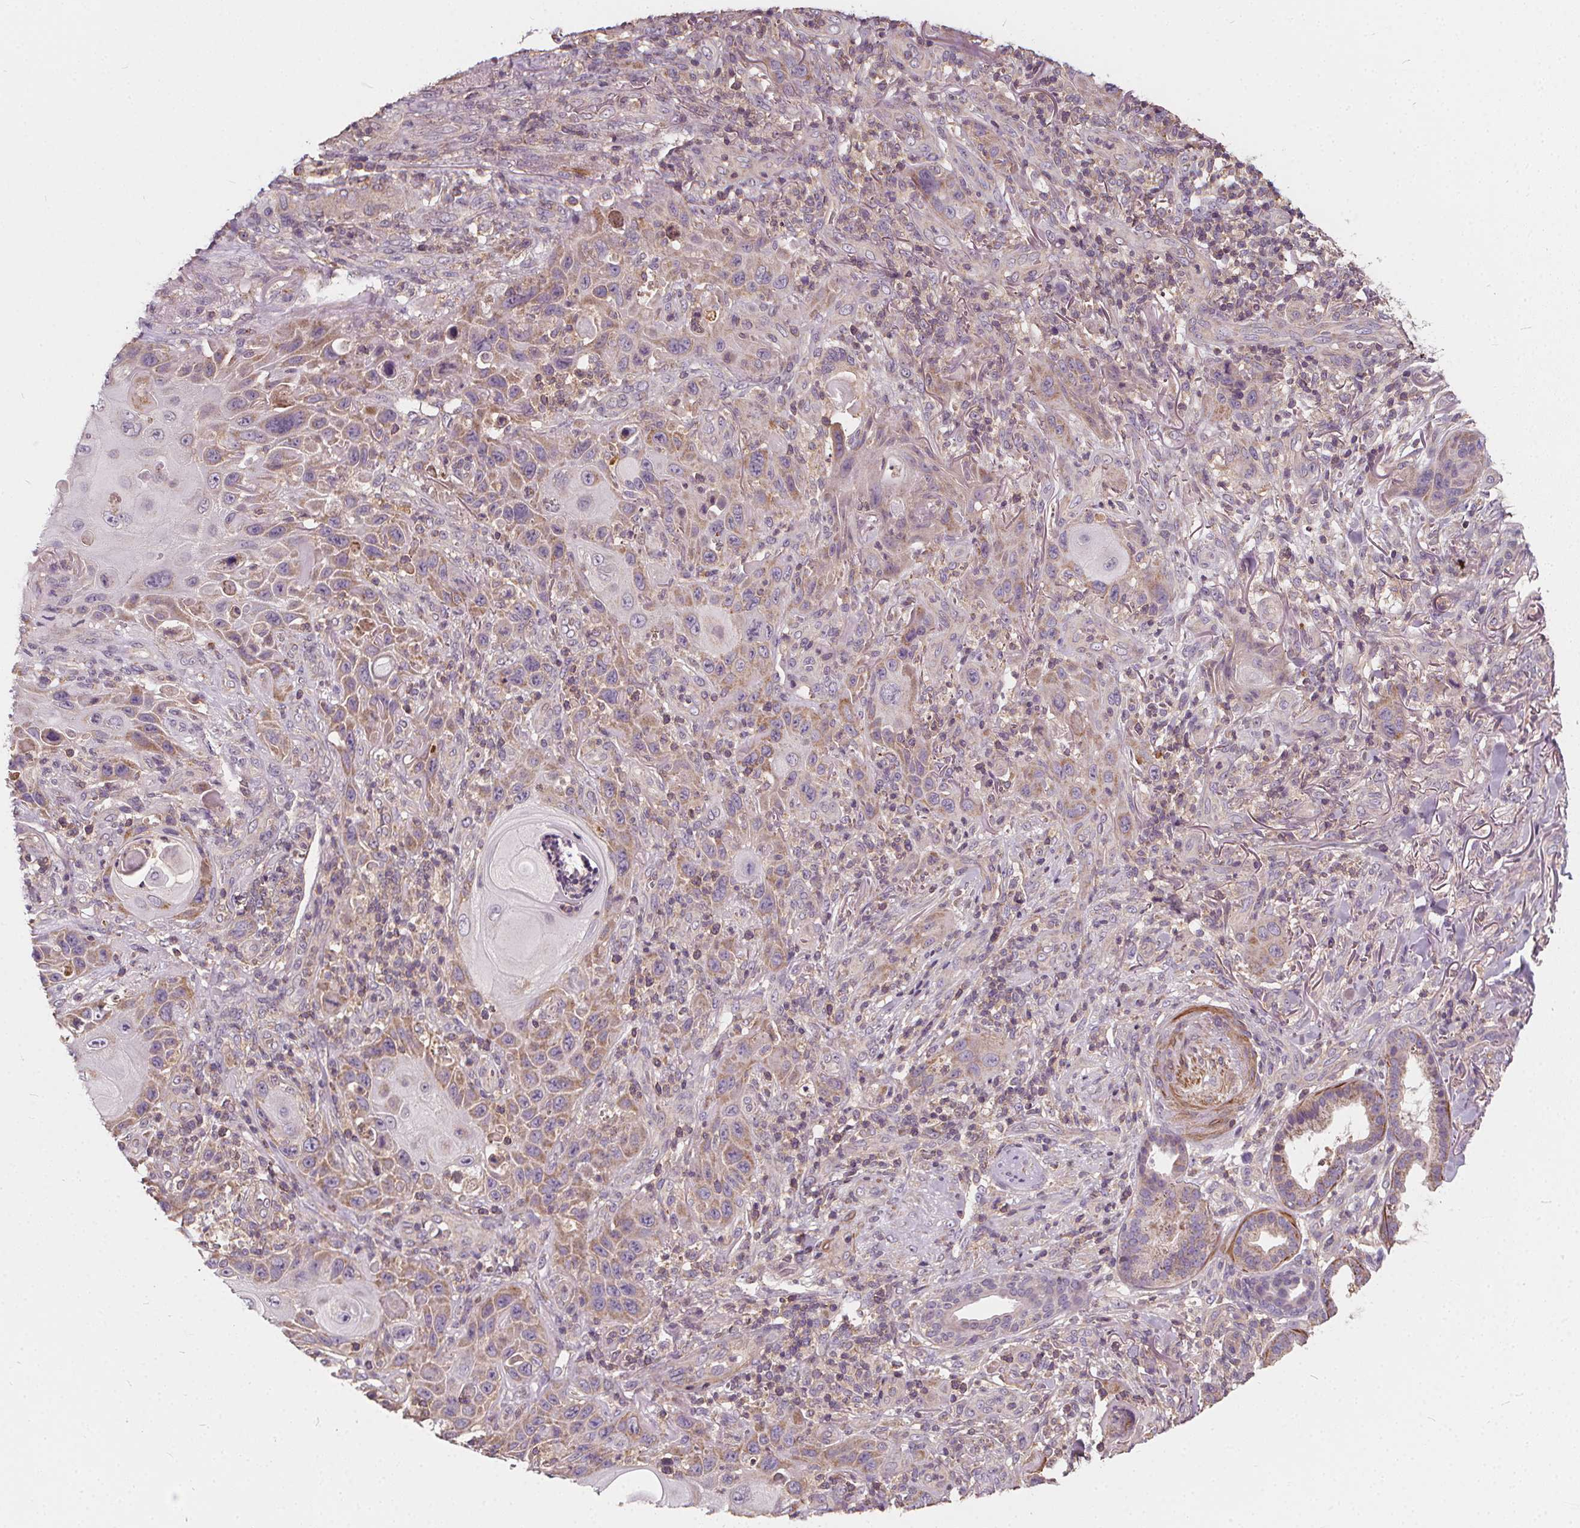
{"staining": {"intensity": "weak", "quantity": "25%-75%", "location": "cytoplasmic/membranous"}, "tissue": "skin cancer", "cell_type": "Tumor cells", "image_type": "cancer", "snomed": [{"axis": "morphology", "description": "Squamous cell carcinoma, NOS"}, {"axis": "topography", "description": "Skin"}], "caption": "IHC micrograph of neoplastic tissue: skin squamous cell carcinoma stained using IHC exhibits low levels of weak protein expression localized specifically in the cytoplasmic/membranous of tumor cells, appearing as a cytoplasmic/membranous brown color.", "gene": "ORAI2", "patient": {"sex": "female", "age": 94}}